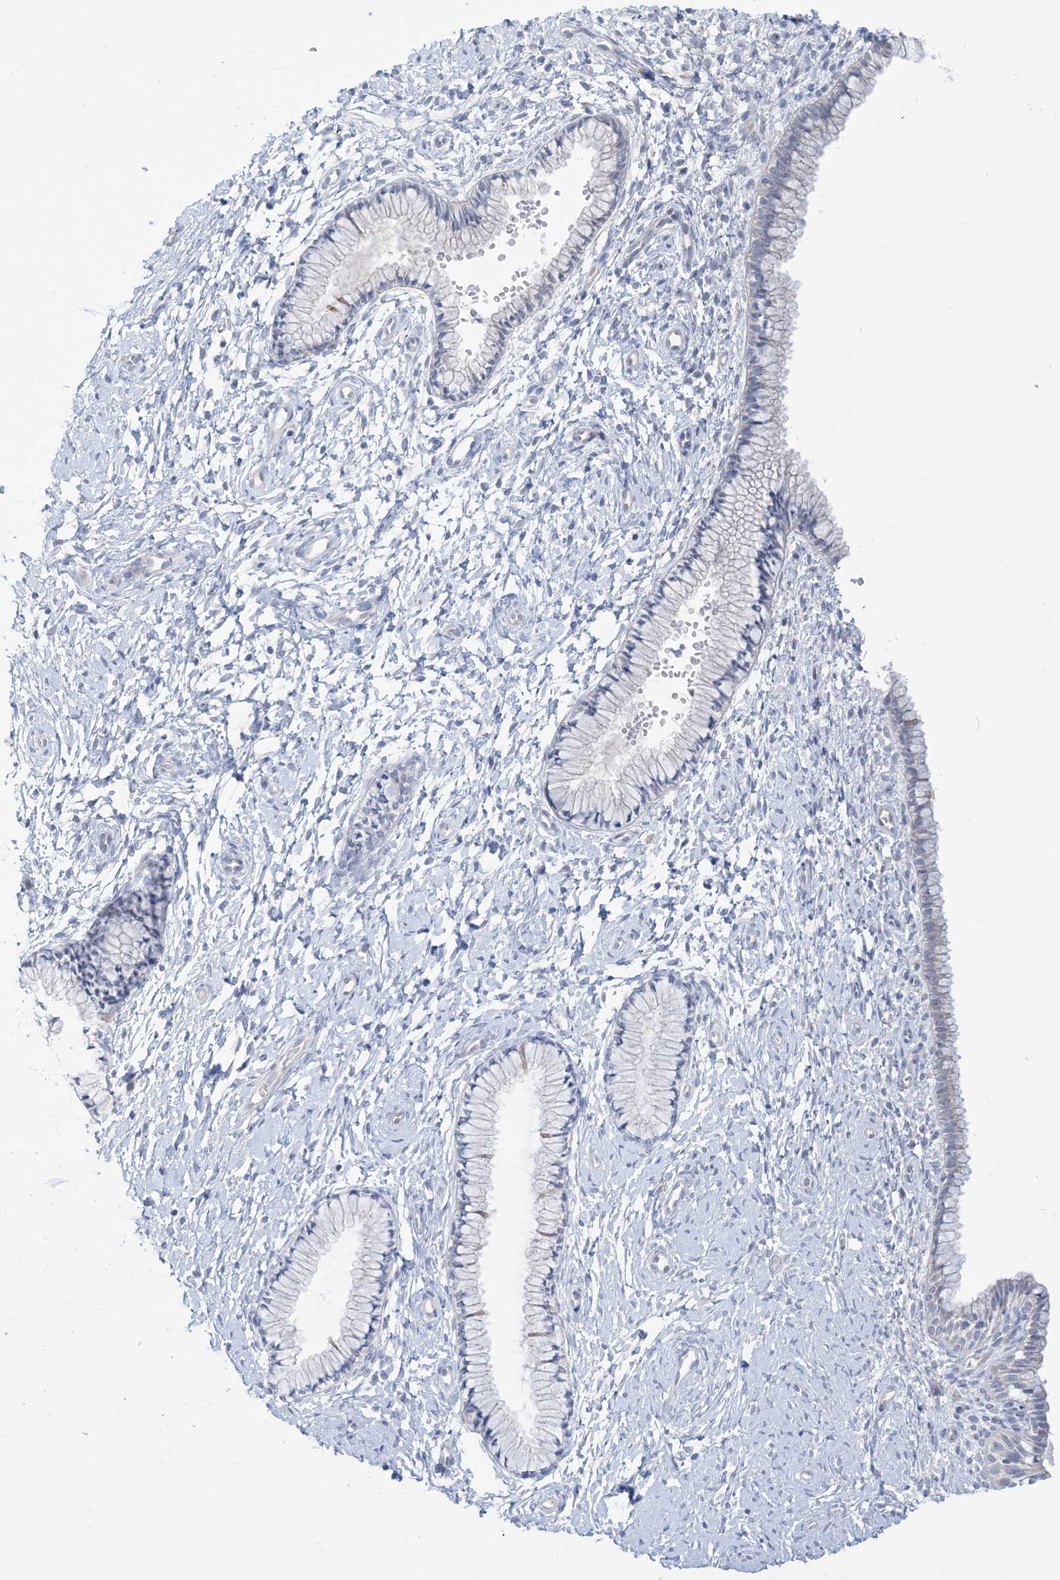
{"staining": {"intensity": "negative", "quantity": "none", "location": "none"}, "tissue": "cervix", "cell_type": "Glandular cells", "image_type": "normal", "snomed": [{"axis": "morphology", "description": "Normal tissue, NOS"}, {"axis": "topography", "description": "Cervix"}], "caption": "A high-resolution photomicrograph shows IHC staining of unremarkable cervix, which exhibits no significant positivity in glandular cells.", "gene": "FAM184A", "patient": {"sex": "female", "age": 33}}